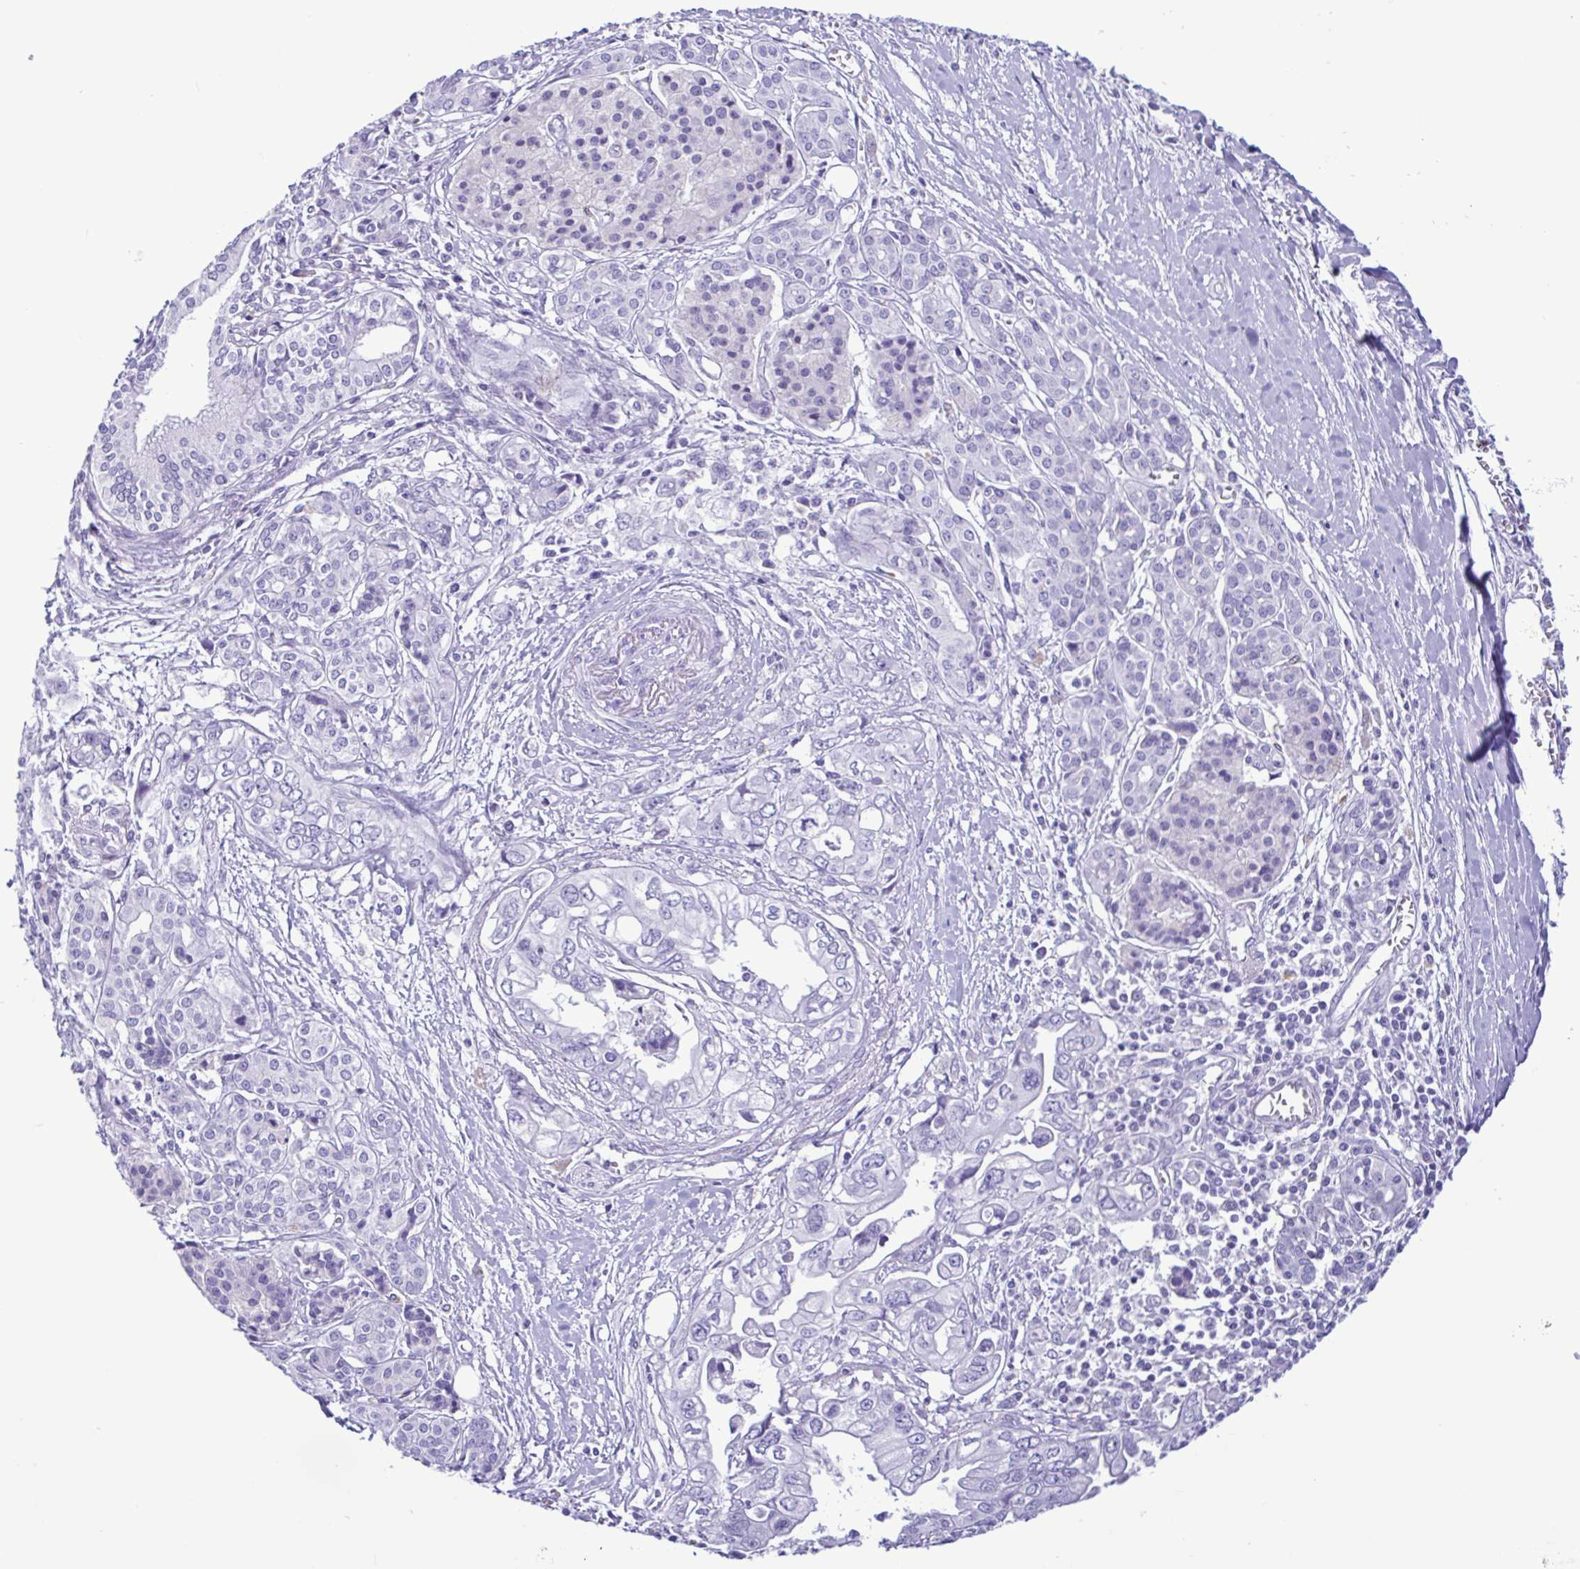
{"staining": {"intensity": "negative", "quantity": "none", "location": "none"}, "tissue": "pancreatic cancer", "cell_type": "Tumor cells", "image_type": "cancer", "snomed": [{"axis": "morphology", "description": "Adenocarcinoma, NOS"}, {"axis": "topography", "description": "Pancreas"}], "caption": "A histopathology image of human pancreatic adenocarcinoma is negative for staining in tumor cells.", "gene": "SPATA16", "patient": {"sex": "male", "age": 68}}